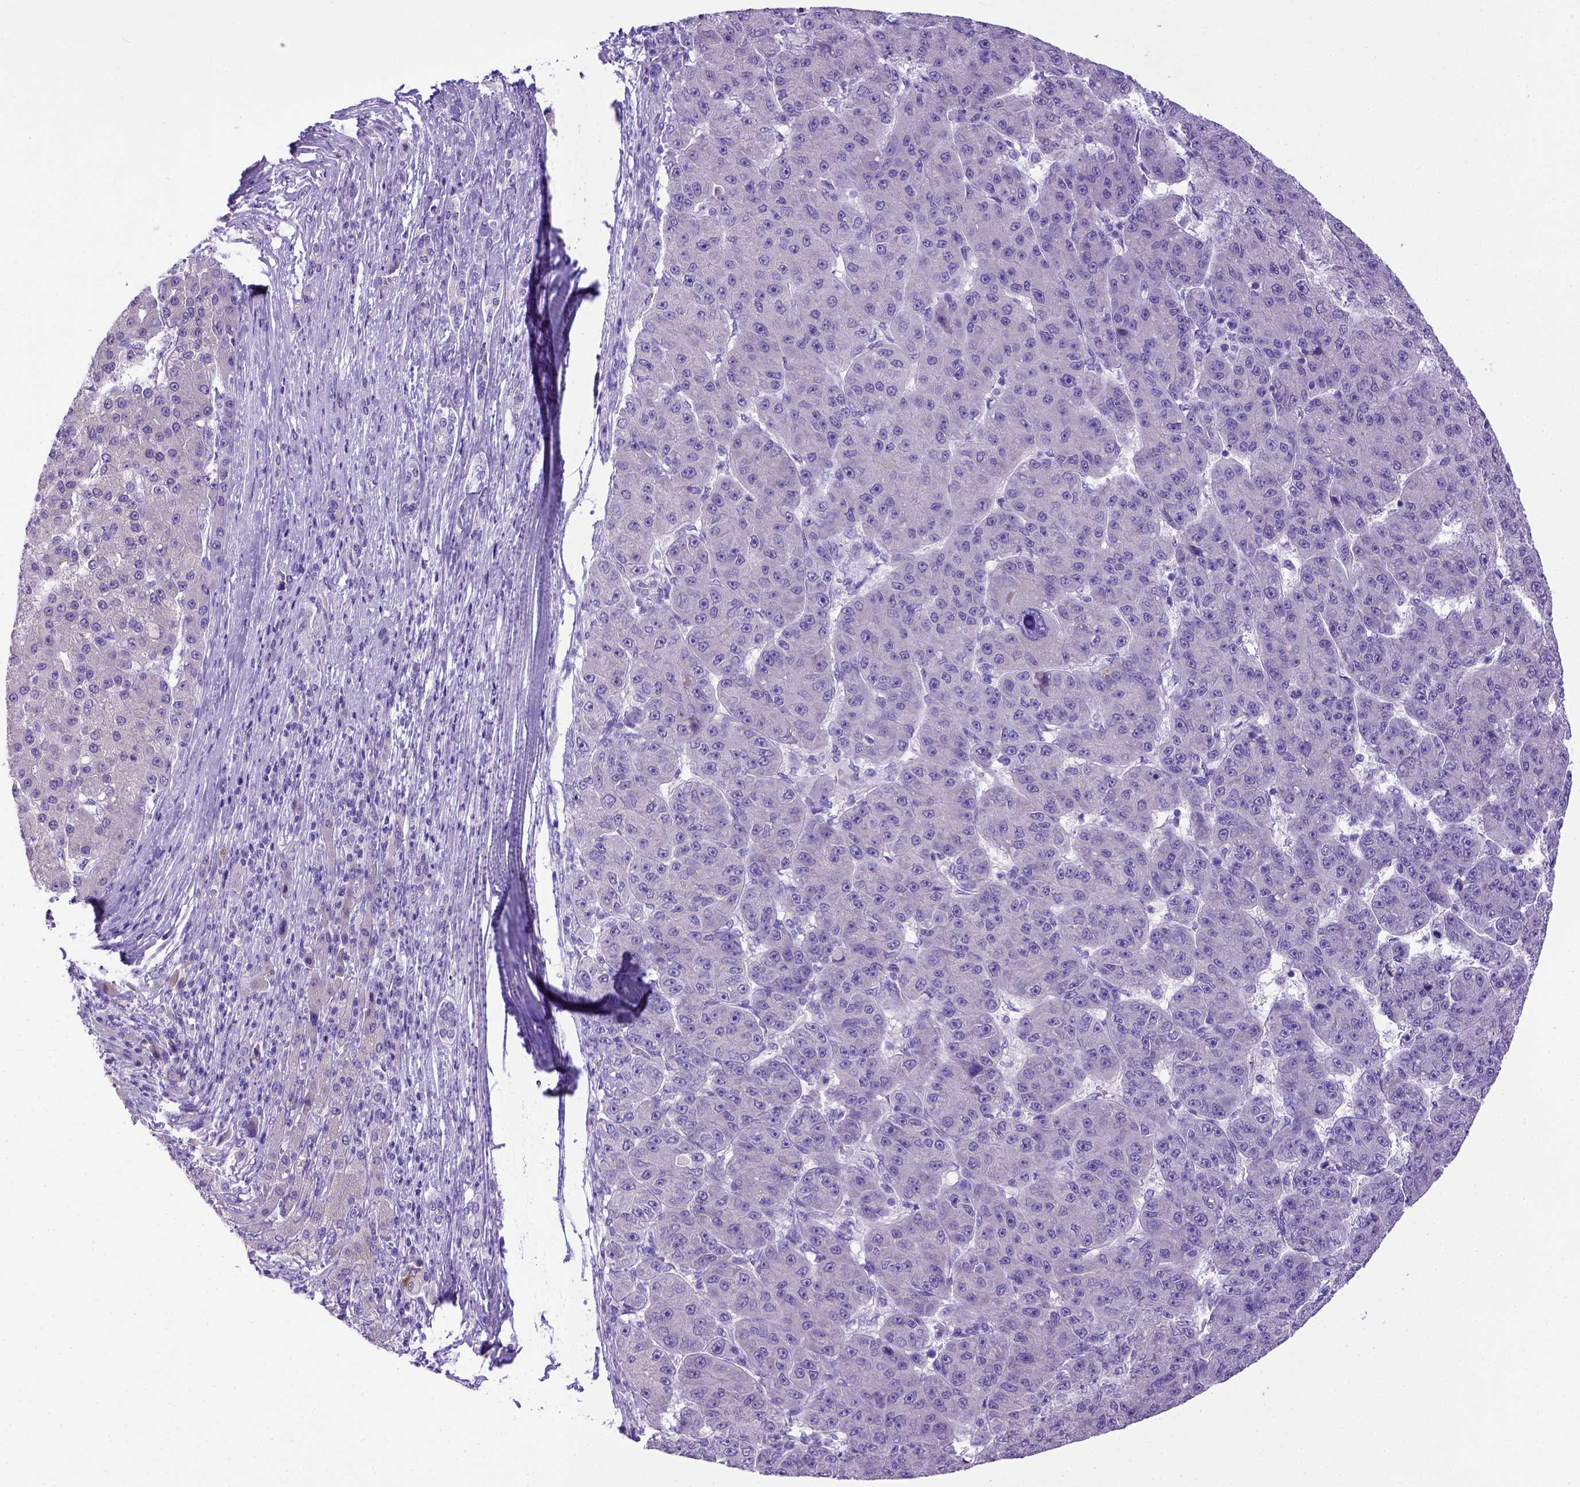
{"staining": {"intensity": "negative", "quantity": "none", "location": "none"}, "tissue": "liver cancer", "cell_type": "Tumor cells", "image_type": "cancer", "snomed": [{"axis": "morphology", "description": "Carcinoma, Hepatocellular, NOS"}, {"axis": "topography", "description": "Liver"}], "caption": "IHC photomicrograph of liver cancer stained for a protein (brown), which demonstrates no positivity in tumor cells.", "gene": "PTGES", "patient": {"sex": "male", "age": 67}}